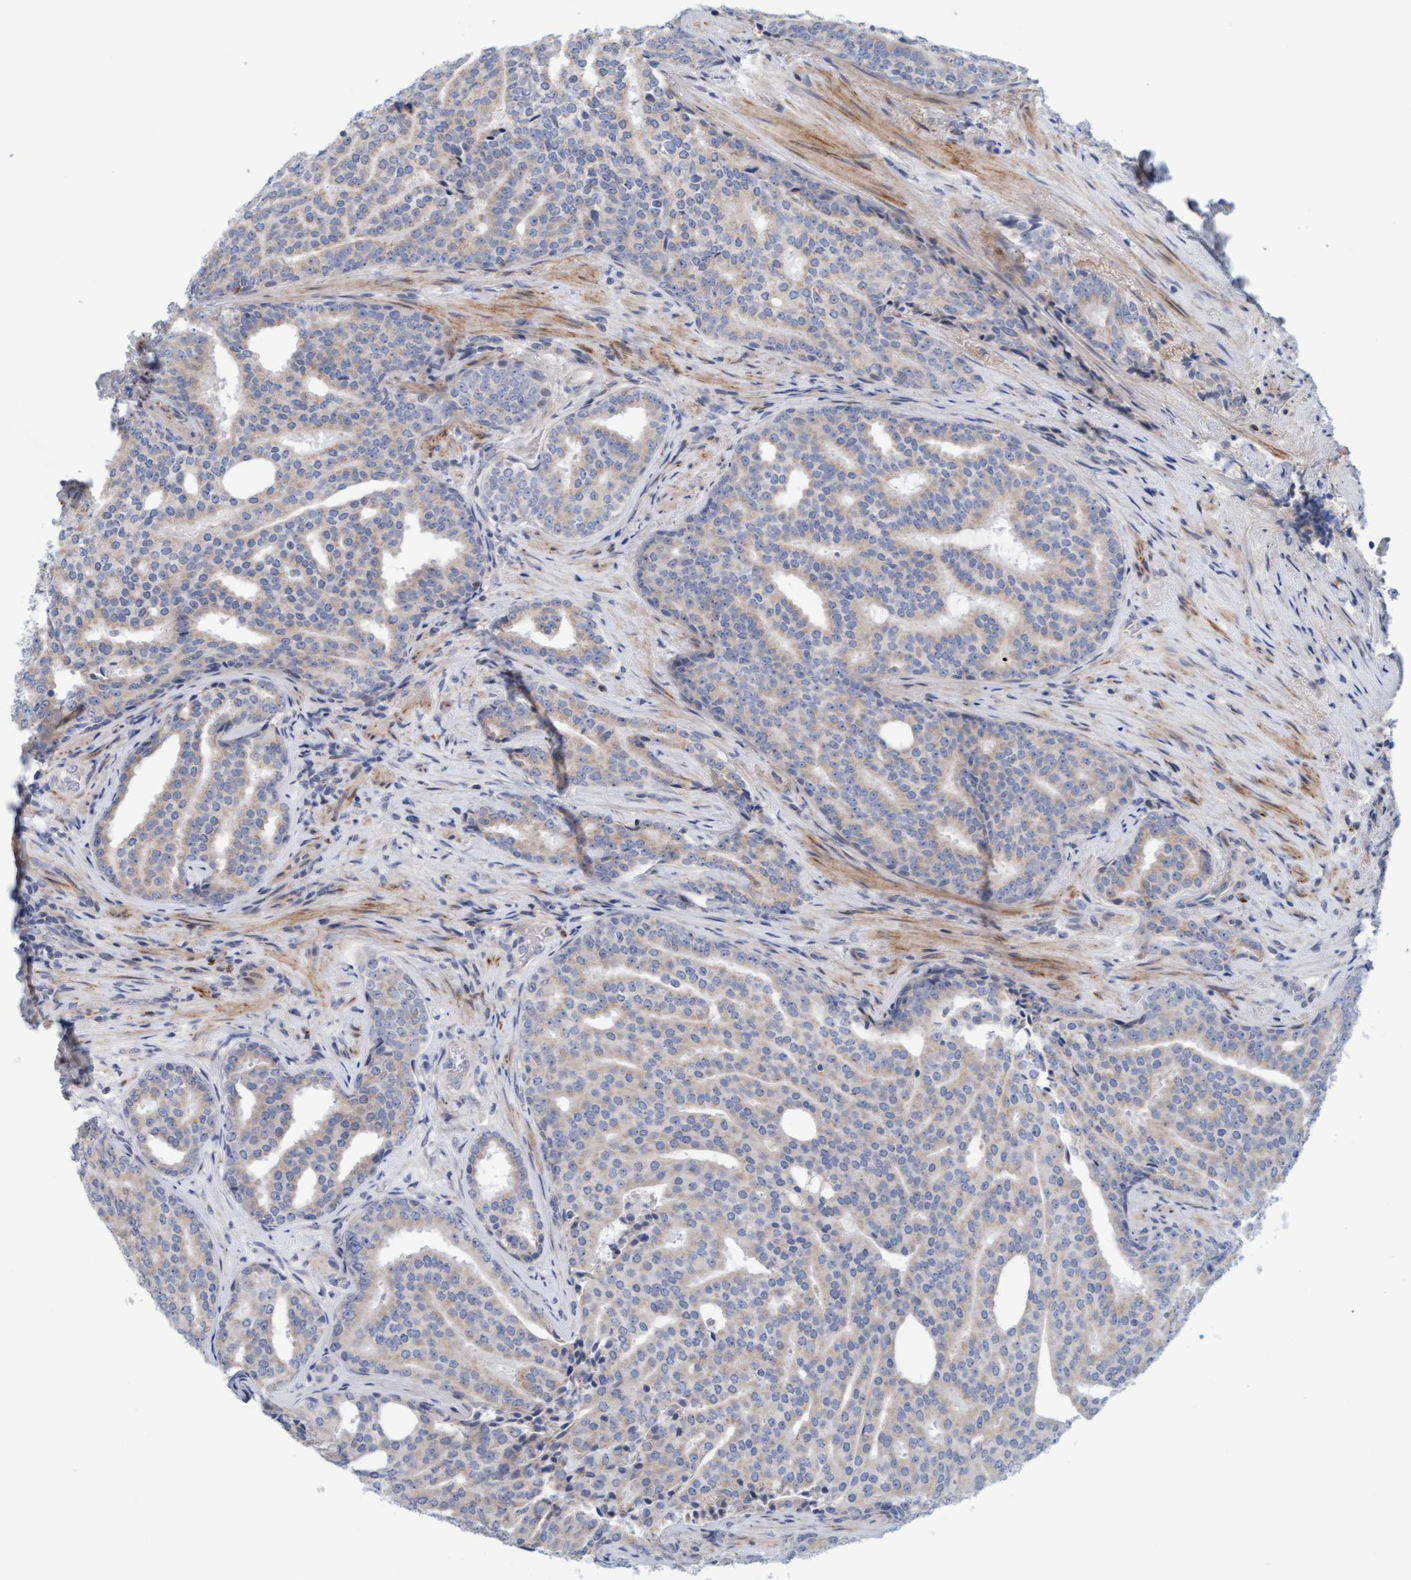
{"staining": {"intensity": "weak", "quantity": "<25%", "location": "cytoplasmic/membranous"}, "tissue": "prostate cancer", "cell_type": "Tumor cells", "image_type": "cancer", "snomed": [{"axis": "morphology", "description": "Adenocarcinoma, High grade"}, {"axis": "topography", "description": "Prostate"}], "caption": "Tumor cells are negative for protein expression in human prostate high-grade adenocarcinoma.", "gene": "ZC3H3", "patient": {"sex": "male", "age": 71}}